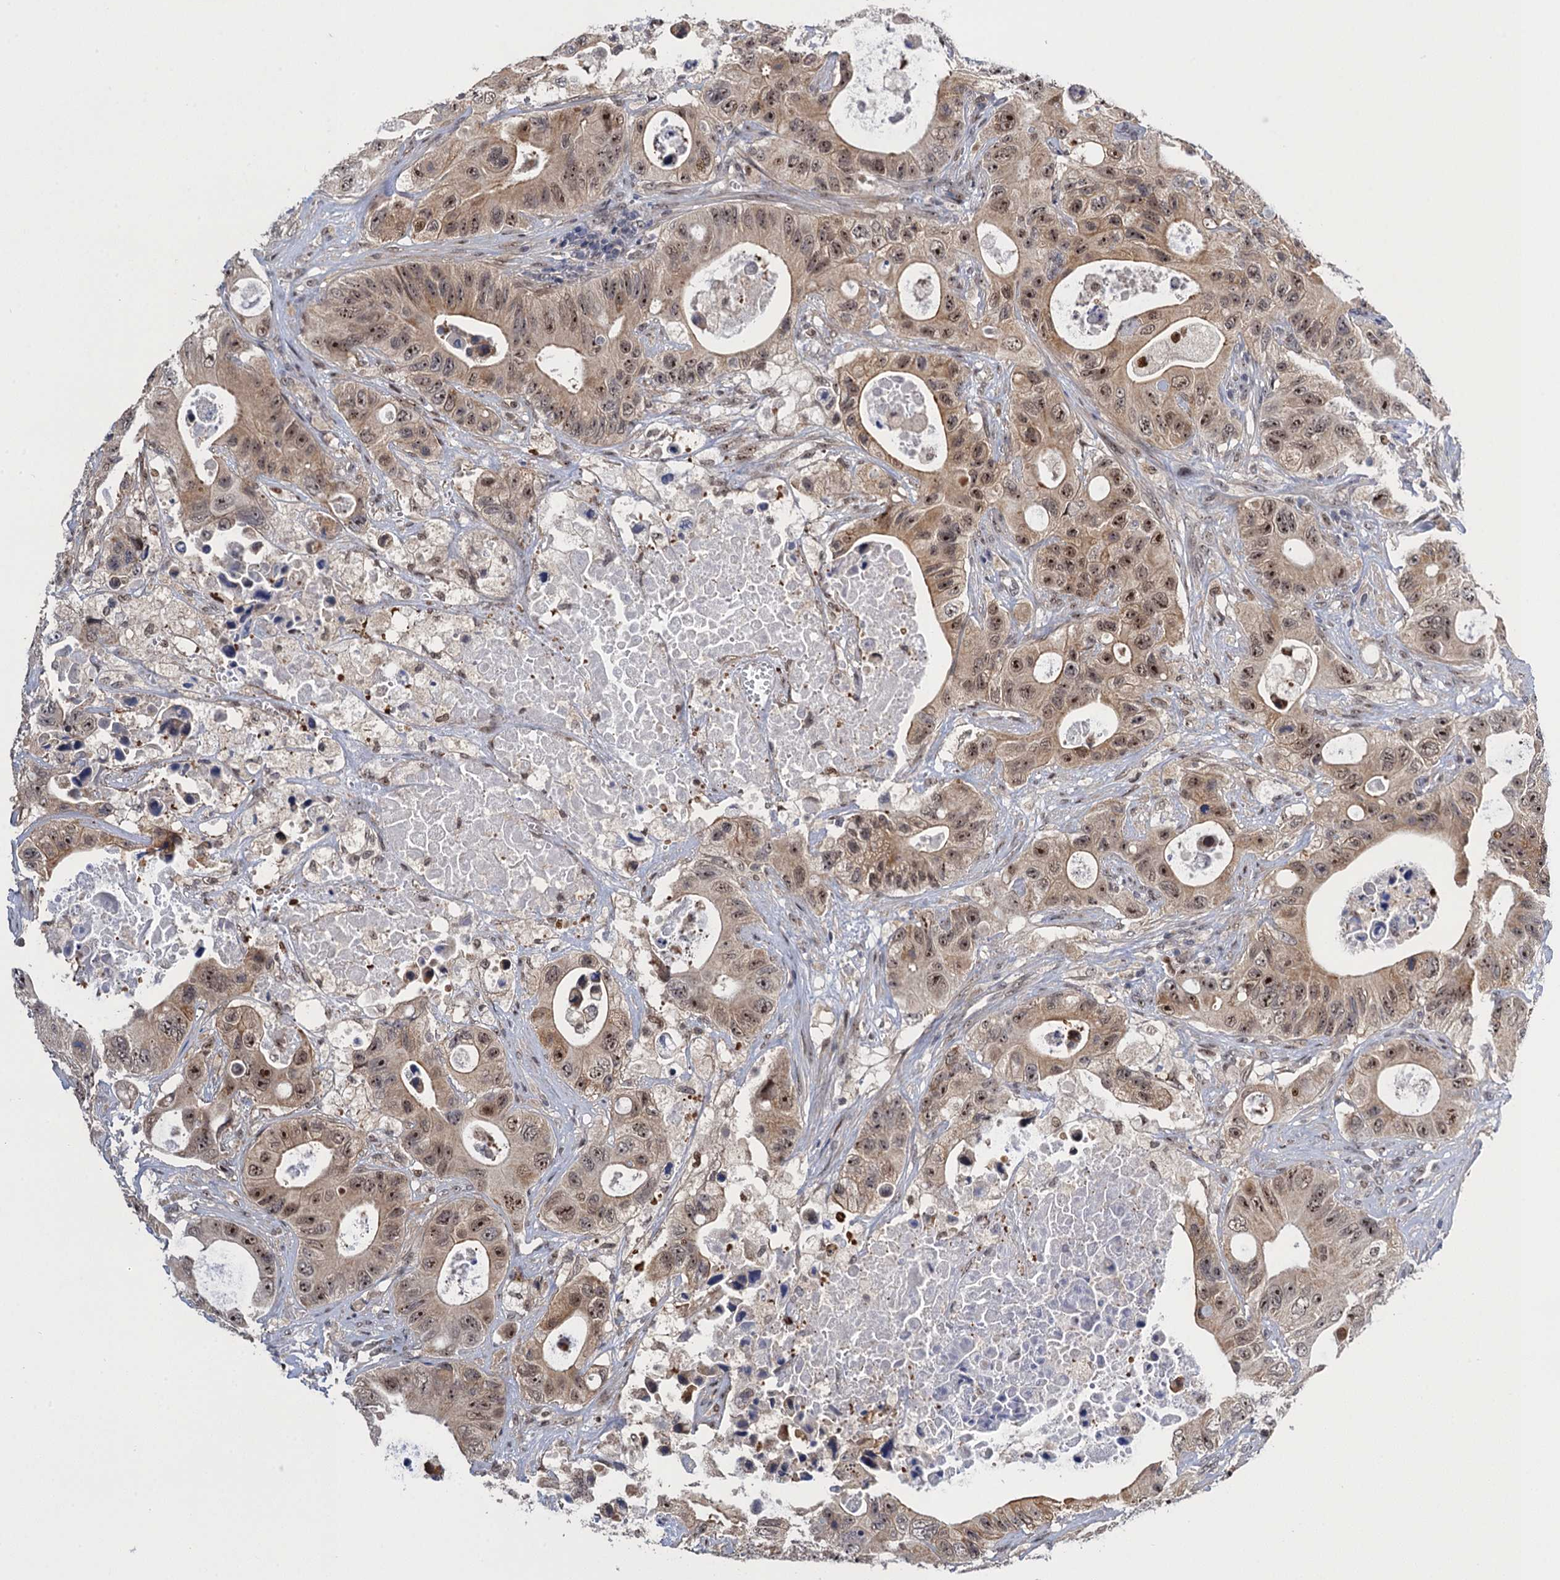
{"staining": {"intensity": "moderate", "quantity": ">75%", "location": "nuclear"}, "tissue": "colorectal cancer", "cell_type": "Tumor cells", "image_type": "cancer", "snomed": [{"axis": "morphology", "description": "Adenocarcinoma, NOS"}, {"axis": "topography", "description": "Colon"}], "caption": "The histopathology image shows immunohistochemical staining of adenocarcinoma (colorectal). There is moderate nuclear positivity is identified in approximately >75% of tumor cells.", "gene": "ZAR1L", "patient": {"sex": "female", "age": 46}}